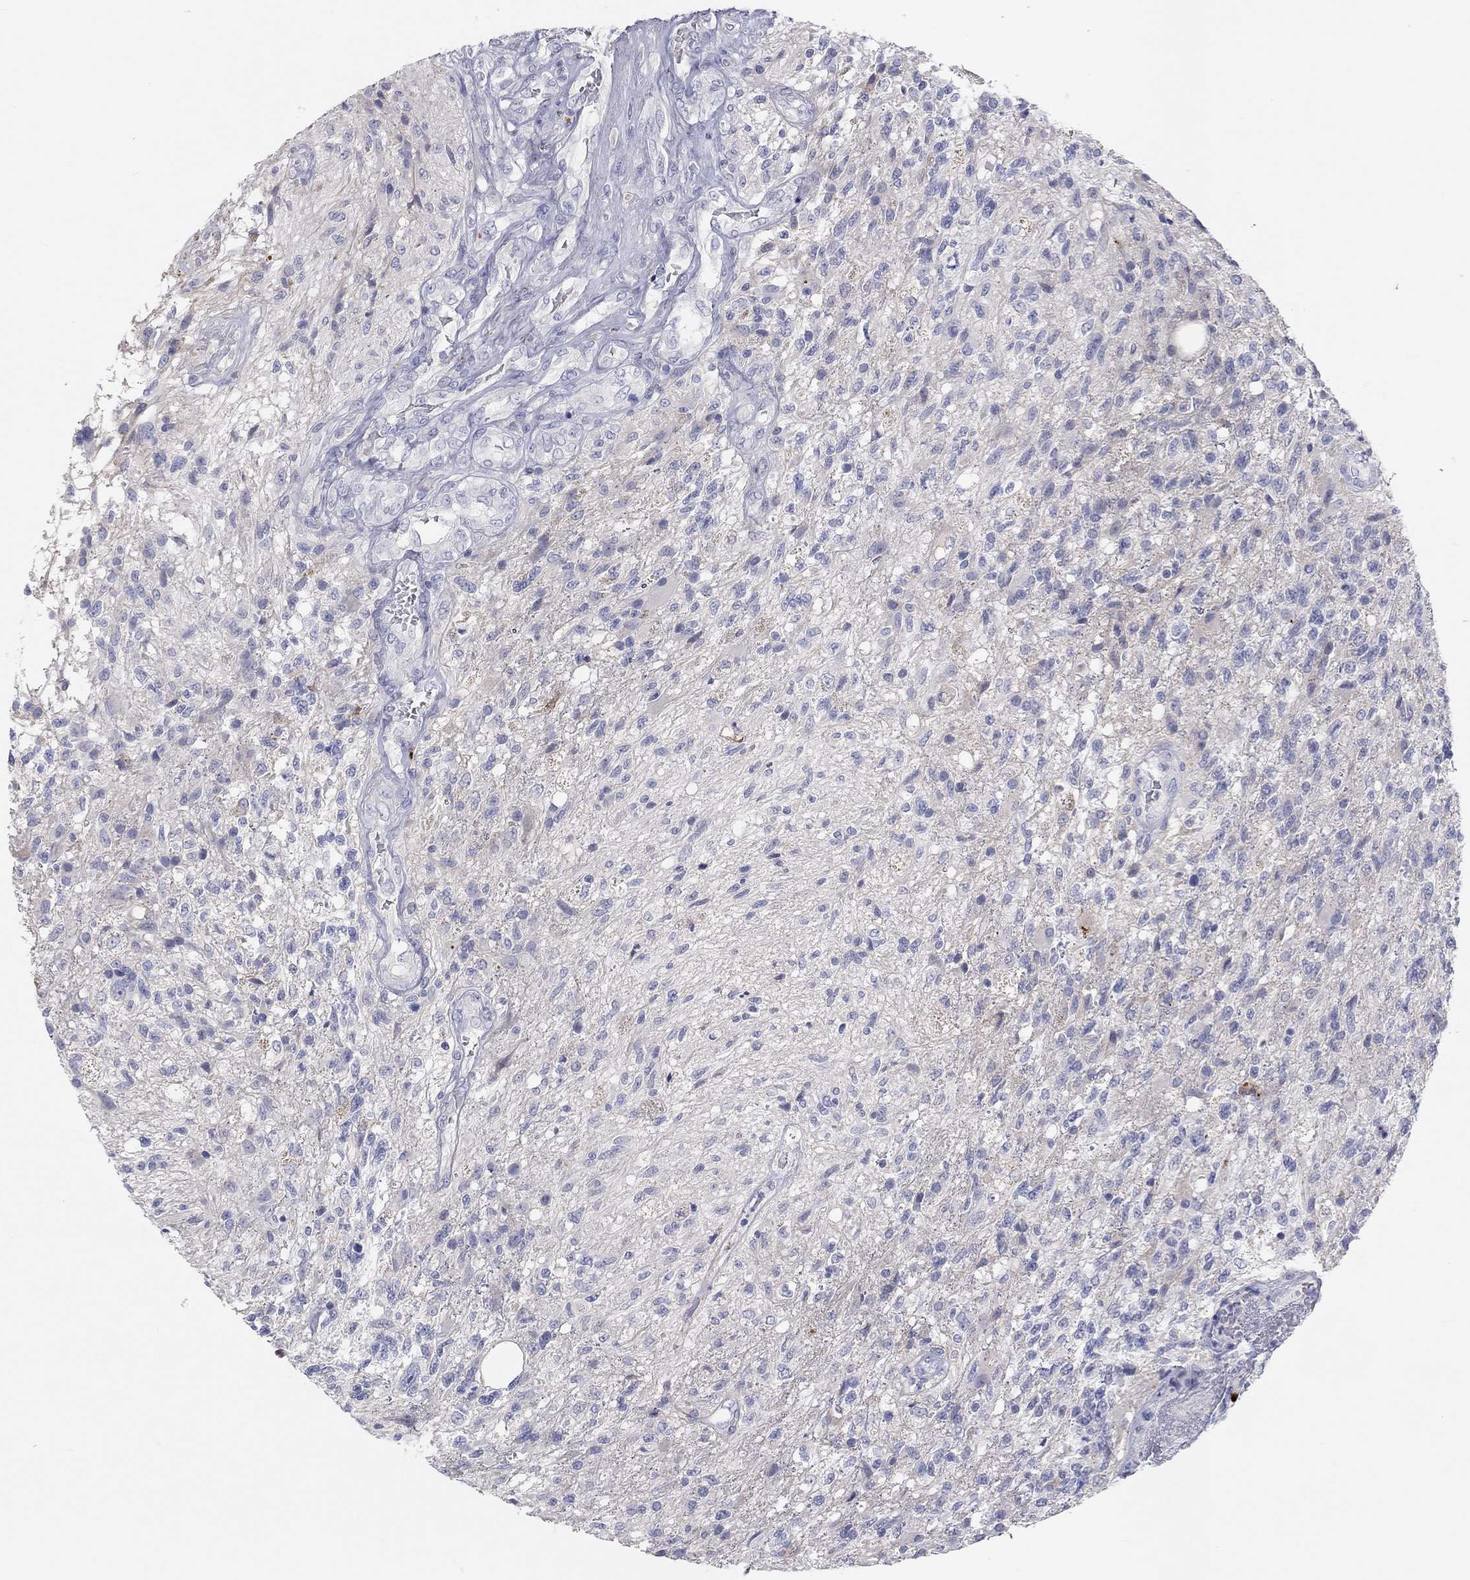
{"staining": {"intensity": "negative", "quantity": "none", "location": "none"}, "tissue": "glioma", "cell_type": "Tumor cells", "image_type": "cancer", "snomed": [{"axis": "morphology", "description": "Glioma, malignant, High grade"}, {"axis": "topography", "description": "Brain"}], "caption": "A micrograph of human malignant high-grade glioma is negative for staining in tumor cells. (DAB (3,3'-diaminobenzidine) IHC visualized using brightfield microscopy, high magnification).", "gene": "ST7L", "patient": {"sex": "male", "age": 56}}